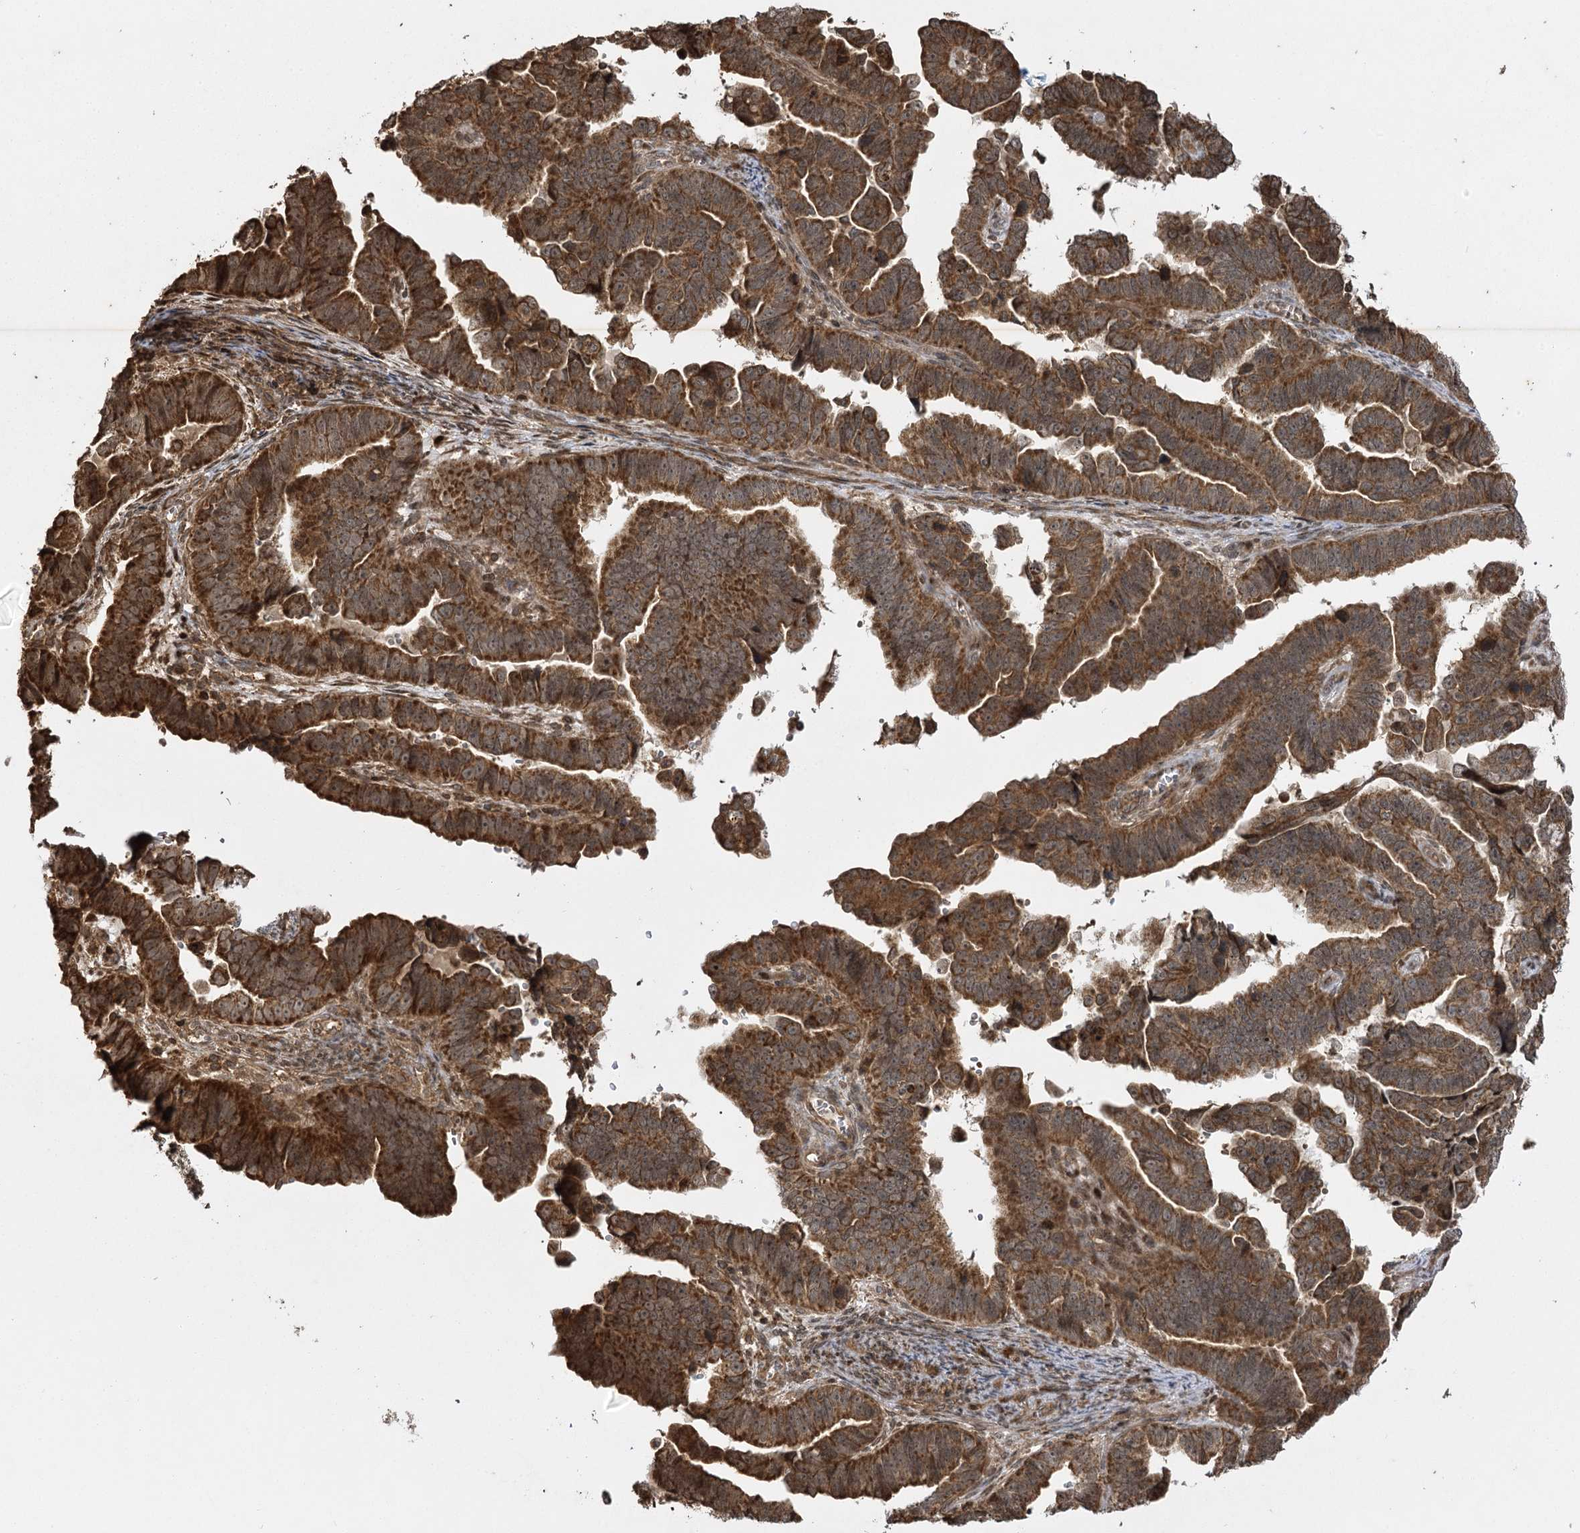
{"staining": {"intensity": "moderate", "quantity": ">75%", "location": "cytoplasmic/membranous,nuclear"}, "tissue": "endometrial cancer", "cell_type": "Tumor cells", "image_type": "cancer", "snomed": [{"axis": "morphology", "description": "Adenocarcinoma, NOS"}, {"axis": "topography", "description": "Endometrium"}], "caption": "Immunohistochemical staining of adenocarcinoma (endometrial) reveals medium levels of moderate cytoplasmic/membranous and nuclear expression in approximately >75% of tumor cells.", "gene": "IL11RA", "patient": {"sex": "female", "age": 75}}